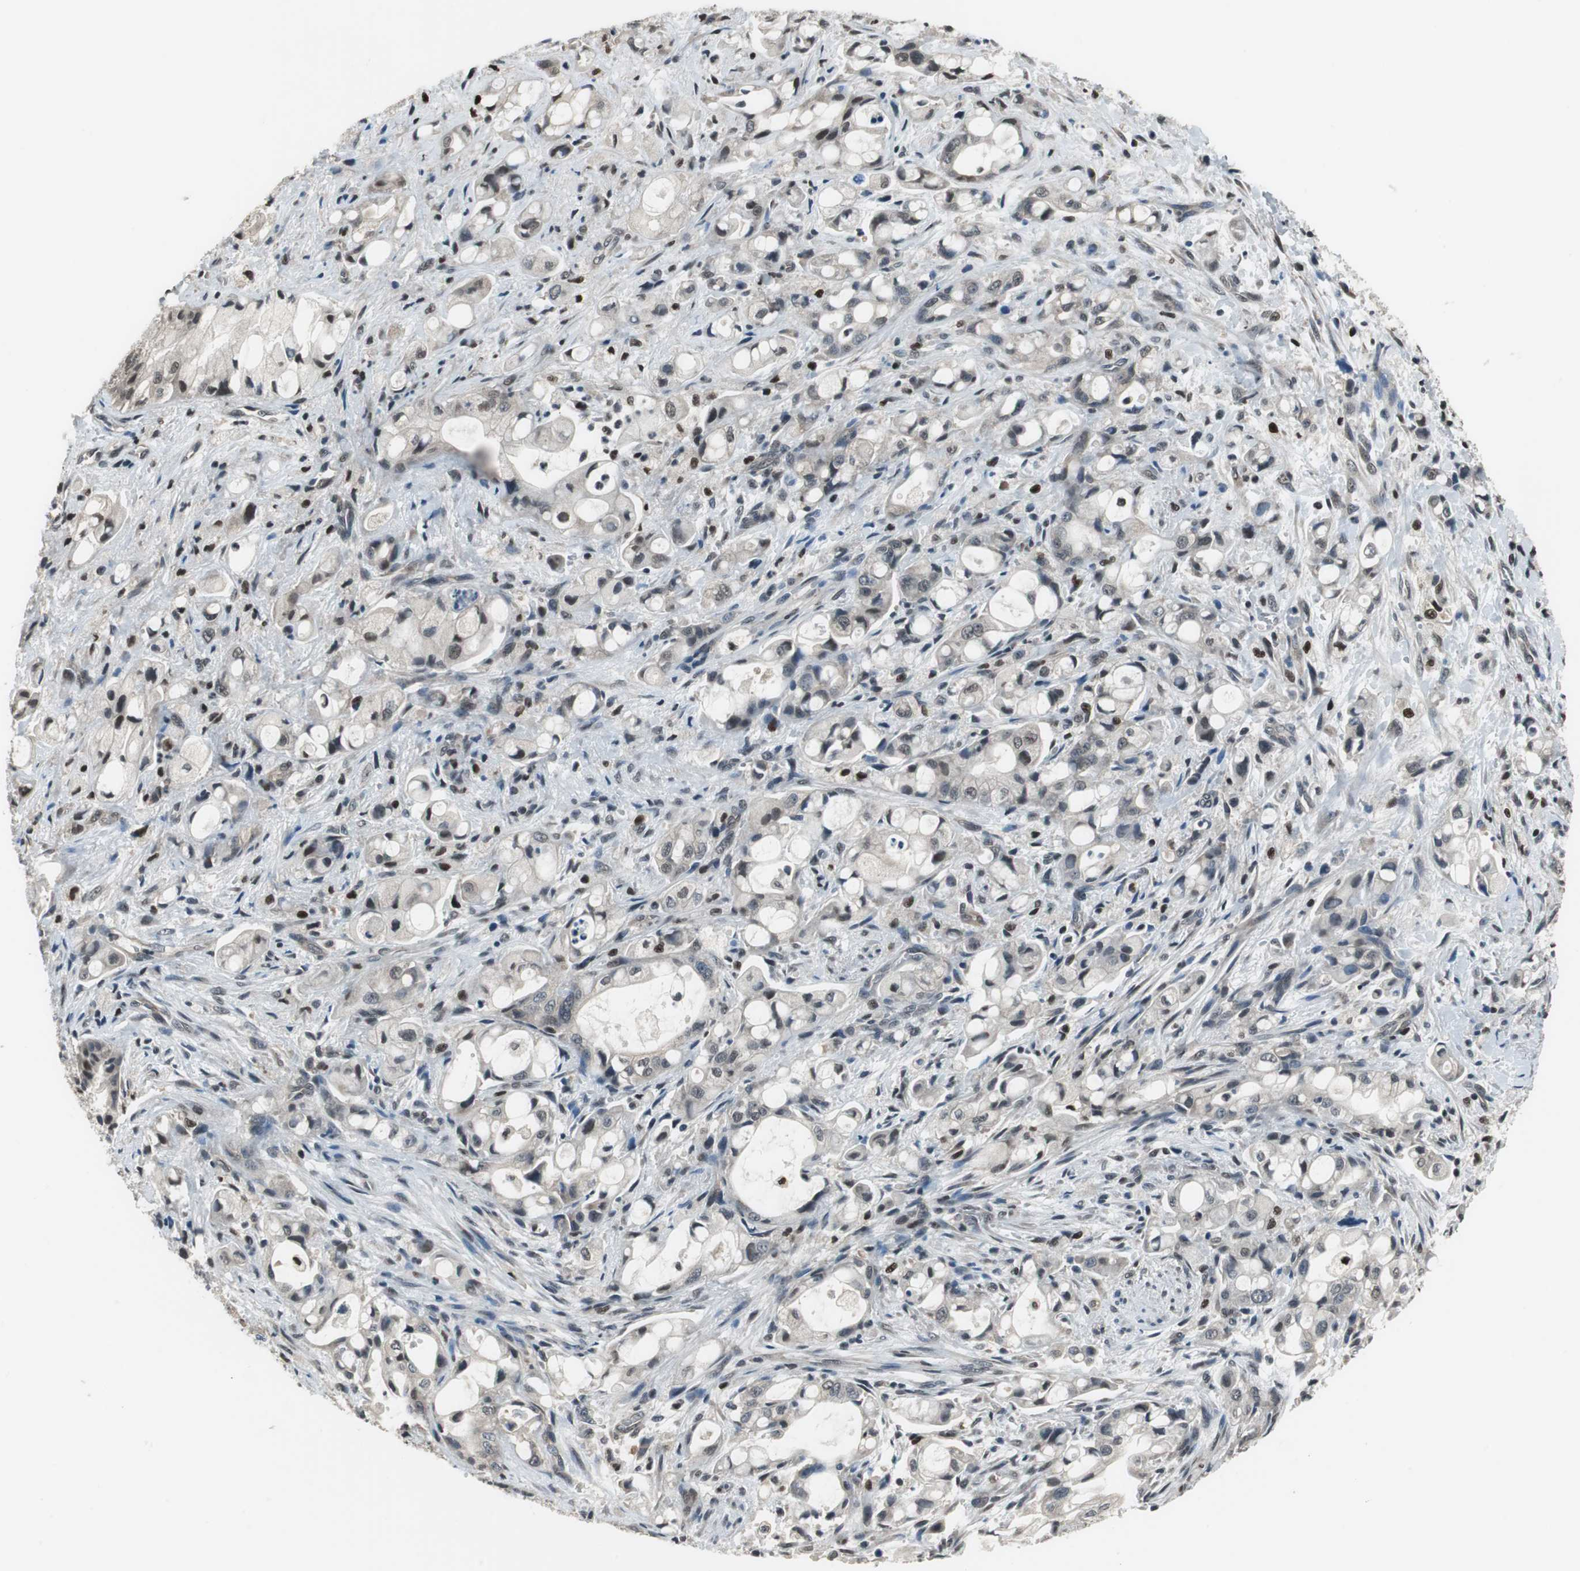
{"staining": {"intensity": "negative", "quantity": "none", "location": "none"}, "tissue": "pancreatic cancer", "cell_type": "Tumor cells", "image_type": "cancer", "snomed": [{"axis": "morphology", "description": "Adenocarcinoma, NOS"}, {"axis": "topography", "description": "Pancreas"}], "caption": "DAB (3,3'-diaminobenzidine) immunohistochemical staining of human pancreatic cancer reveals no significant positivity in tumor cells.", "gene": "MAFB", "patient": {"sex": "male", "age": 79}}